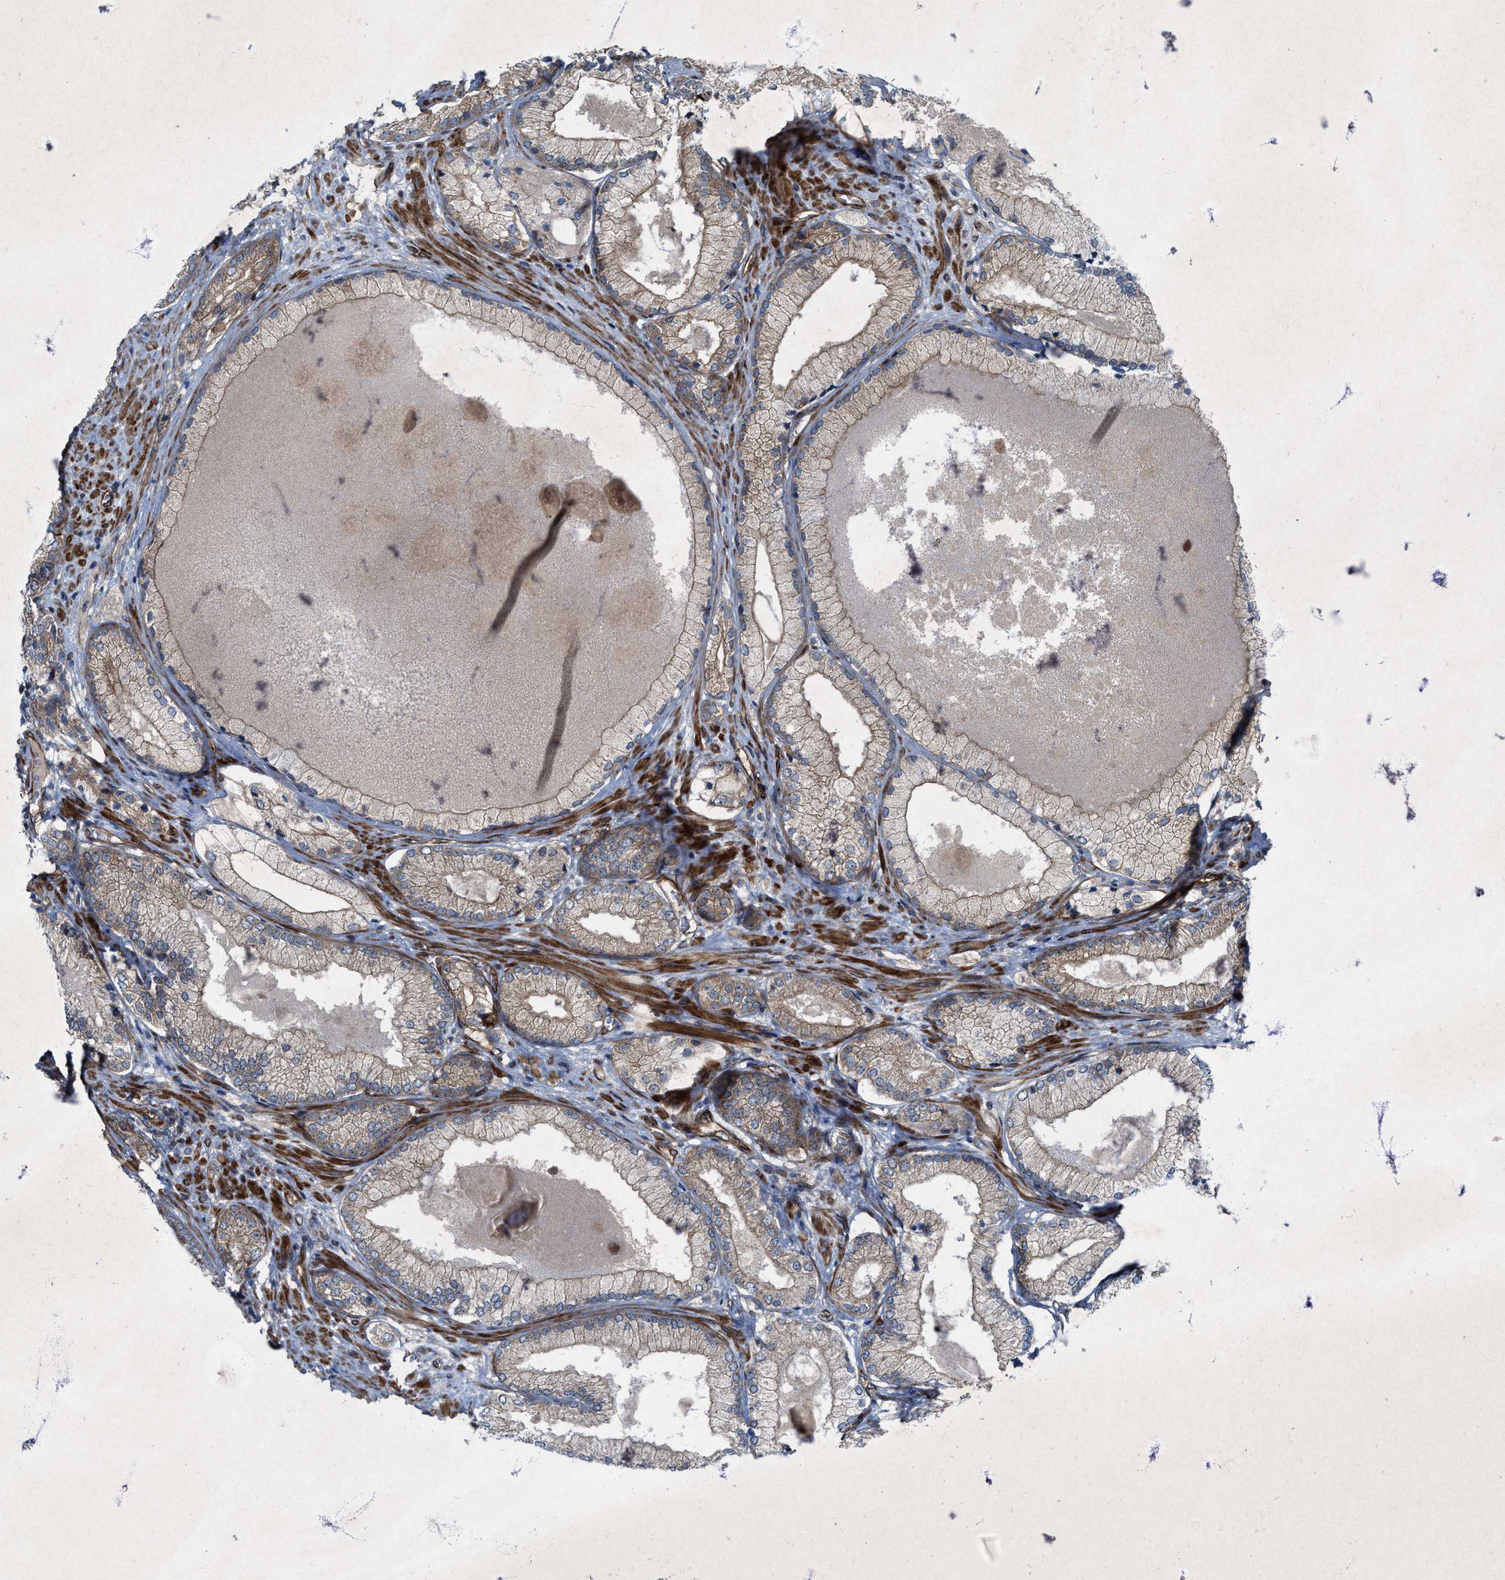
{"staining": {"intensity": "weak", "quantity": ">75%", "location": "cytoplasmic/membranous"}, "tissue": "prostate cancer", "cell_type": "Tumor cells", "image_type": "cancer", "snomed": [{"axis": "morphology", "description": "Adenocarcinoma, Low grade"}, {"axis": "topography", "description": "Prostate"}], "caption": "Protein staining reveals weak cytoplasmic/membranous positivity in about >75% of tumor cells in prostate cancer (low-grade adenocarcinoma).", "gene": "URGCP", "patient": {"sex": "male", "age": 65}}